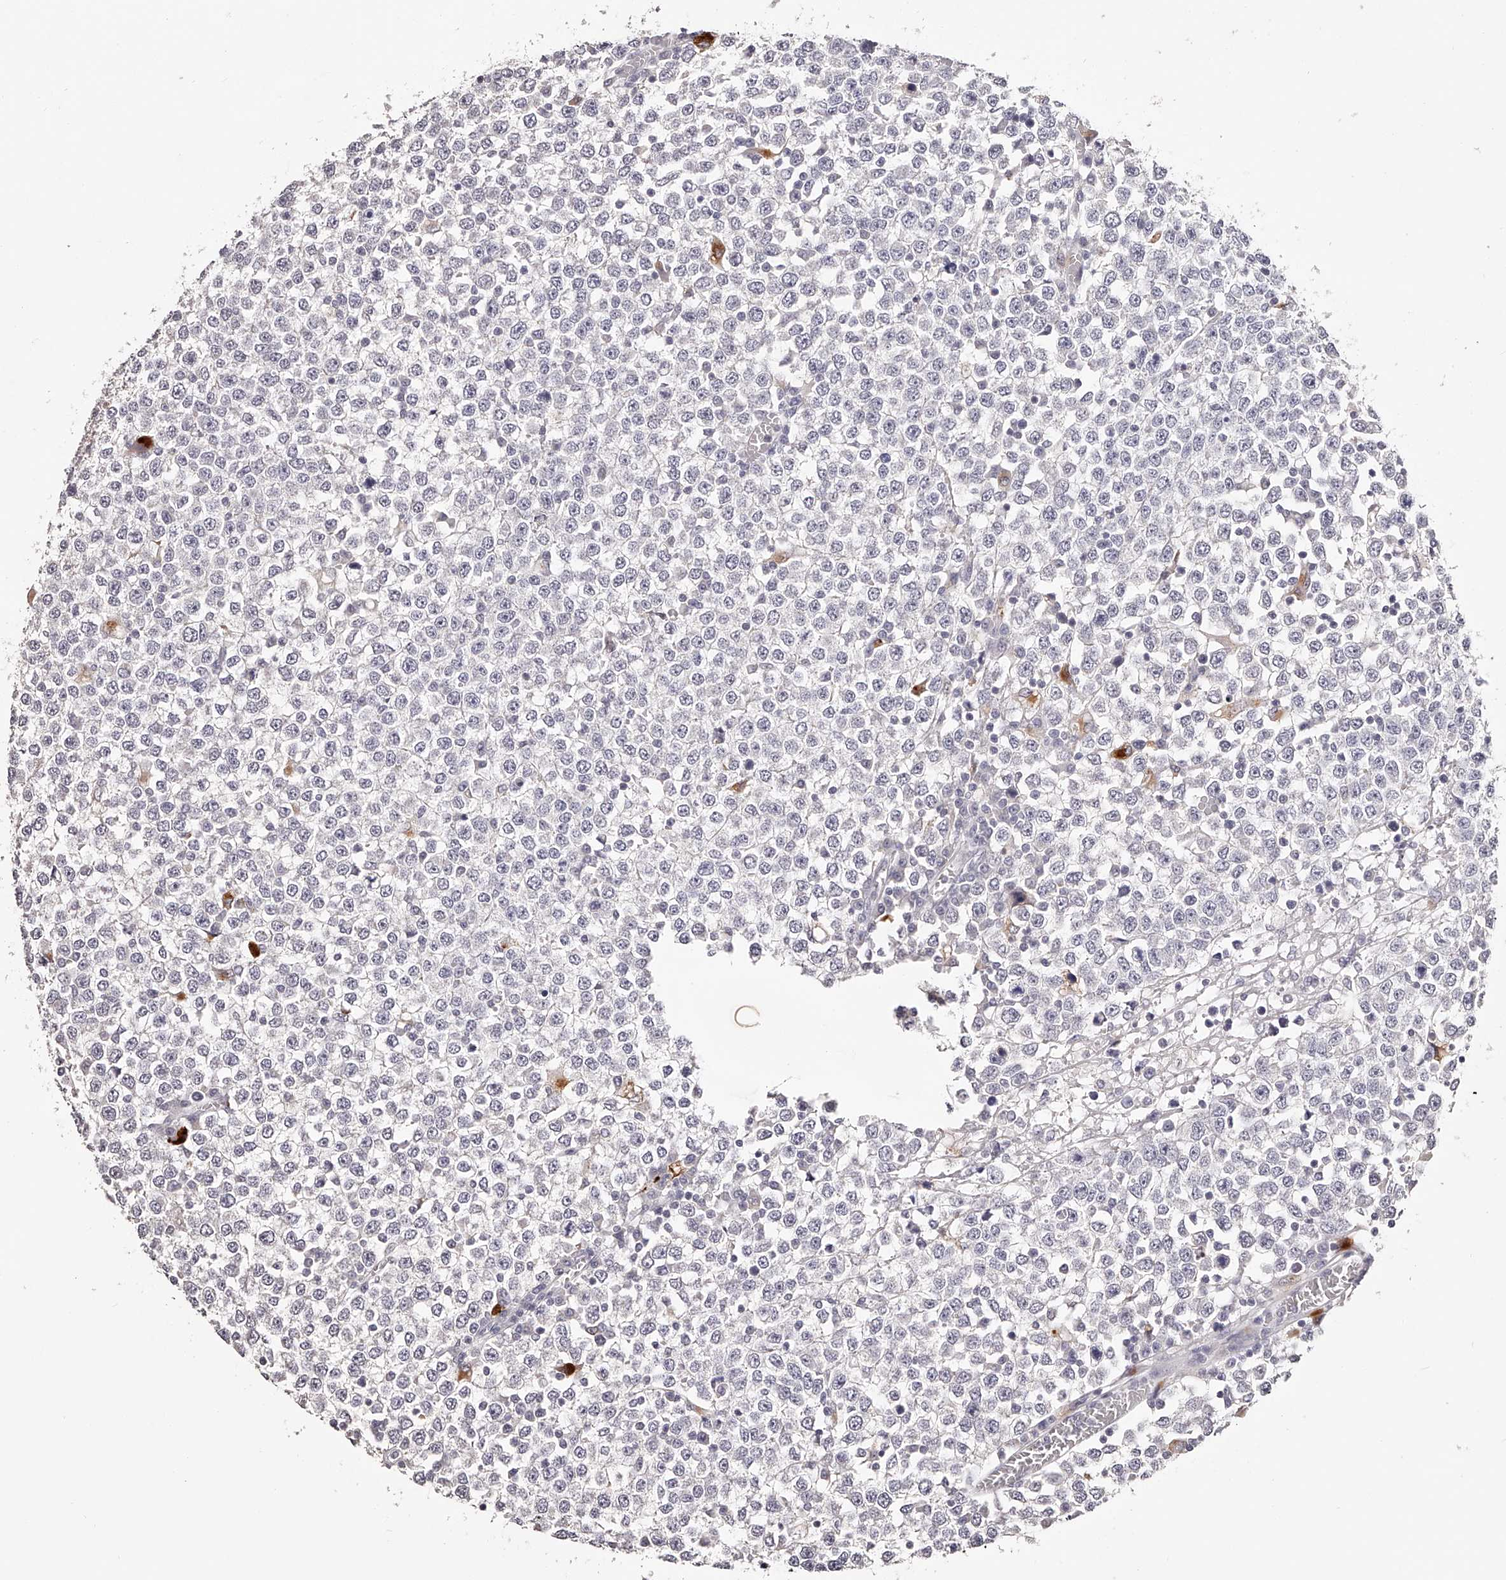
{"staining": {"intensity": "negative", "quantity": "none", "location": "none"}, "tissue": "testis cancer", "cell_type": "Tumor cells", "image_type": "cancer", "snomed": [{"axis": "morphology", "description": "Seminoma, NOS"}, {"axis": "topography", "description": "Testis"}], "caption": "Immunohistochemical staining of testis seminoma shows no significant staining in tumor cells.", "gene": "SLC35D3", "patient": {"sex": "male", "age": 65}}